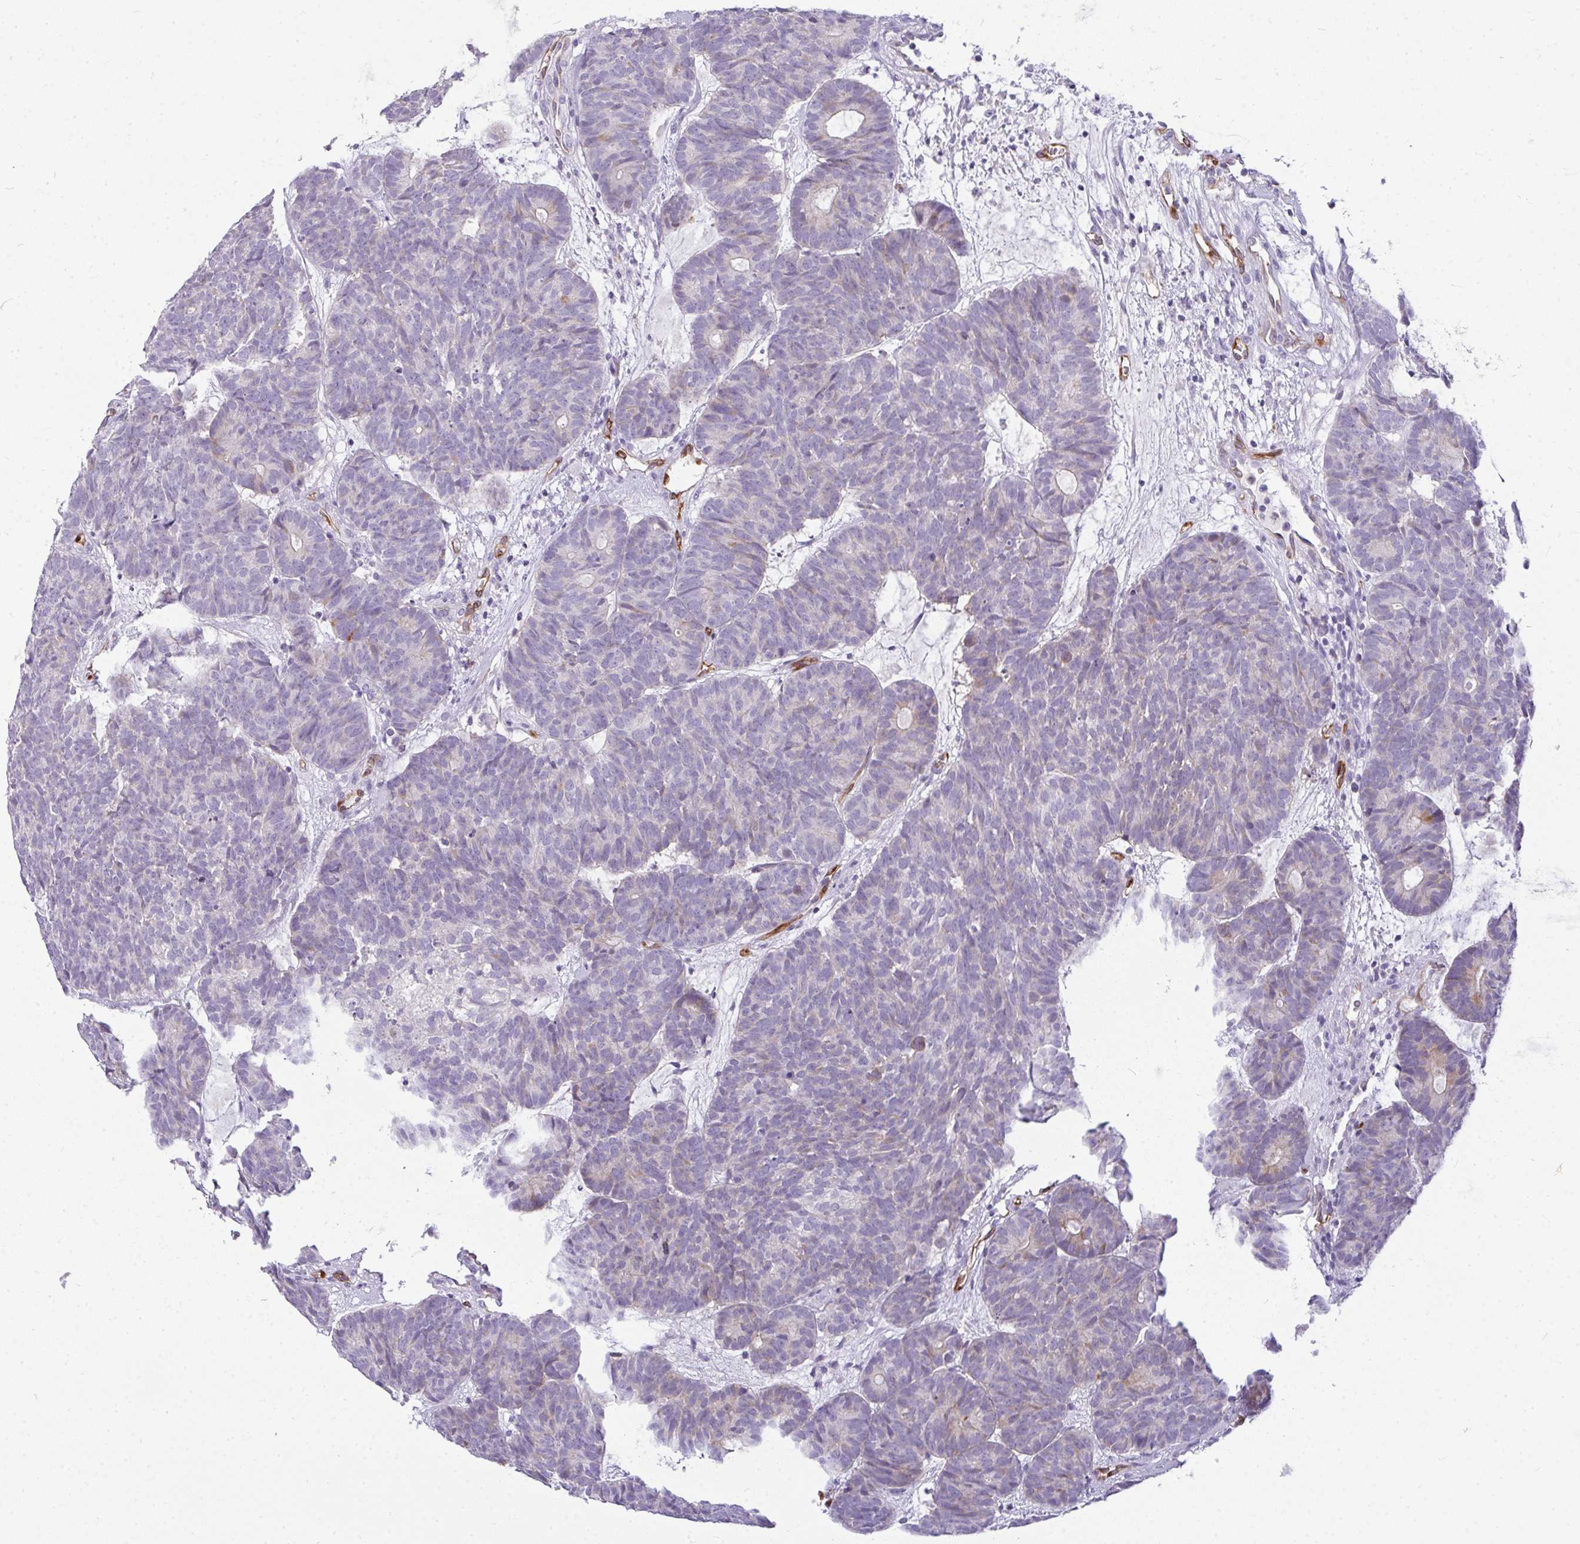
{"staining": {"intensity": "negative", "quantity": "none", "location": "none"}, "tissue": "head and neck cancer", "cell_type": "Tumor cells", "image_type": "cancer", "snomed": [{"axis": "morphology", "description": "Adenocarcinoma, NOS"}, {"axis": "topography", "description": "Head-Neck"}], "caption": "DAB immunohistochemical staining of head and neck cancer (adenocarcinoma) exhibits no significant positivity in tumor cells. (DAB immunohistochemistry visualized using brightfield microscopy, high magnification).", "gene": "LIPE", "patient": {"sex": "female", "age": 81}}